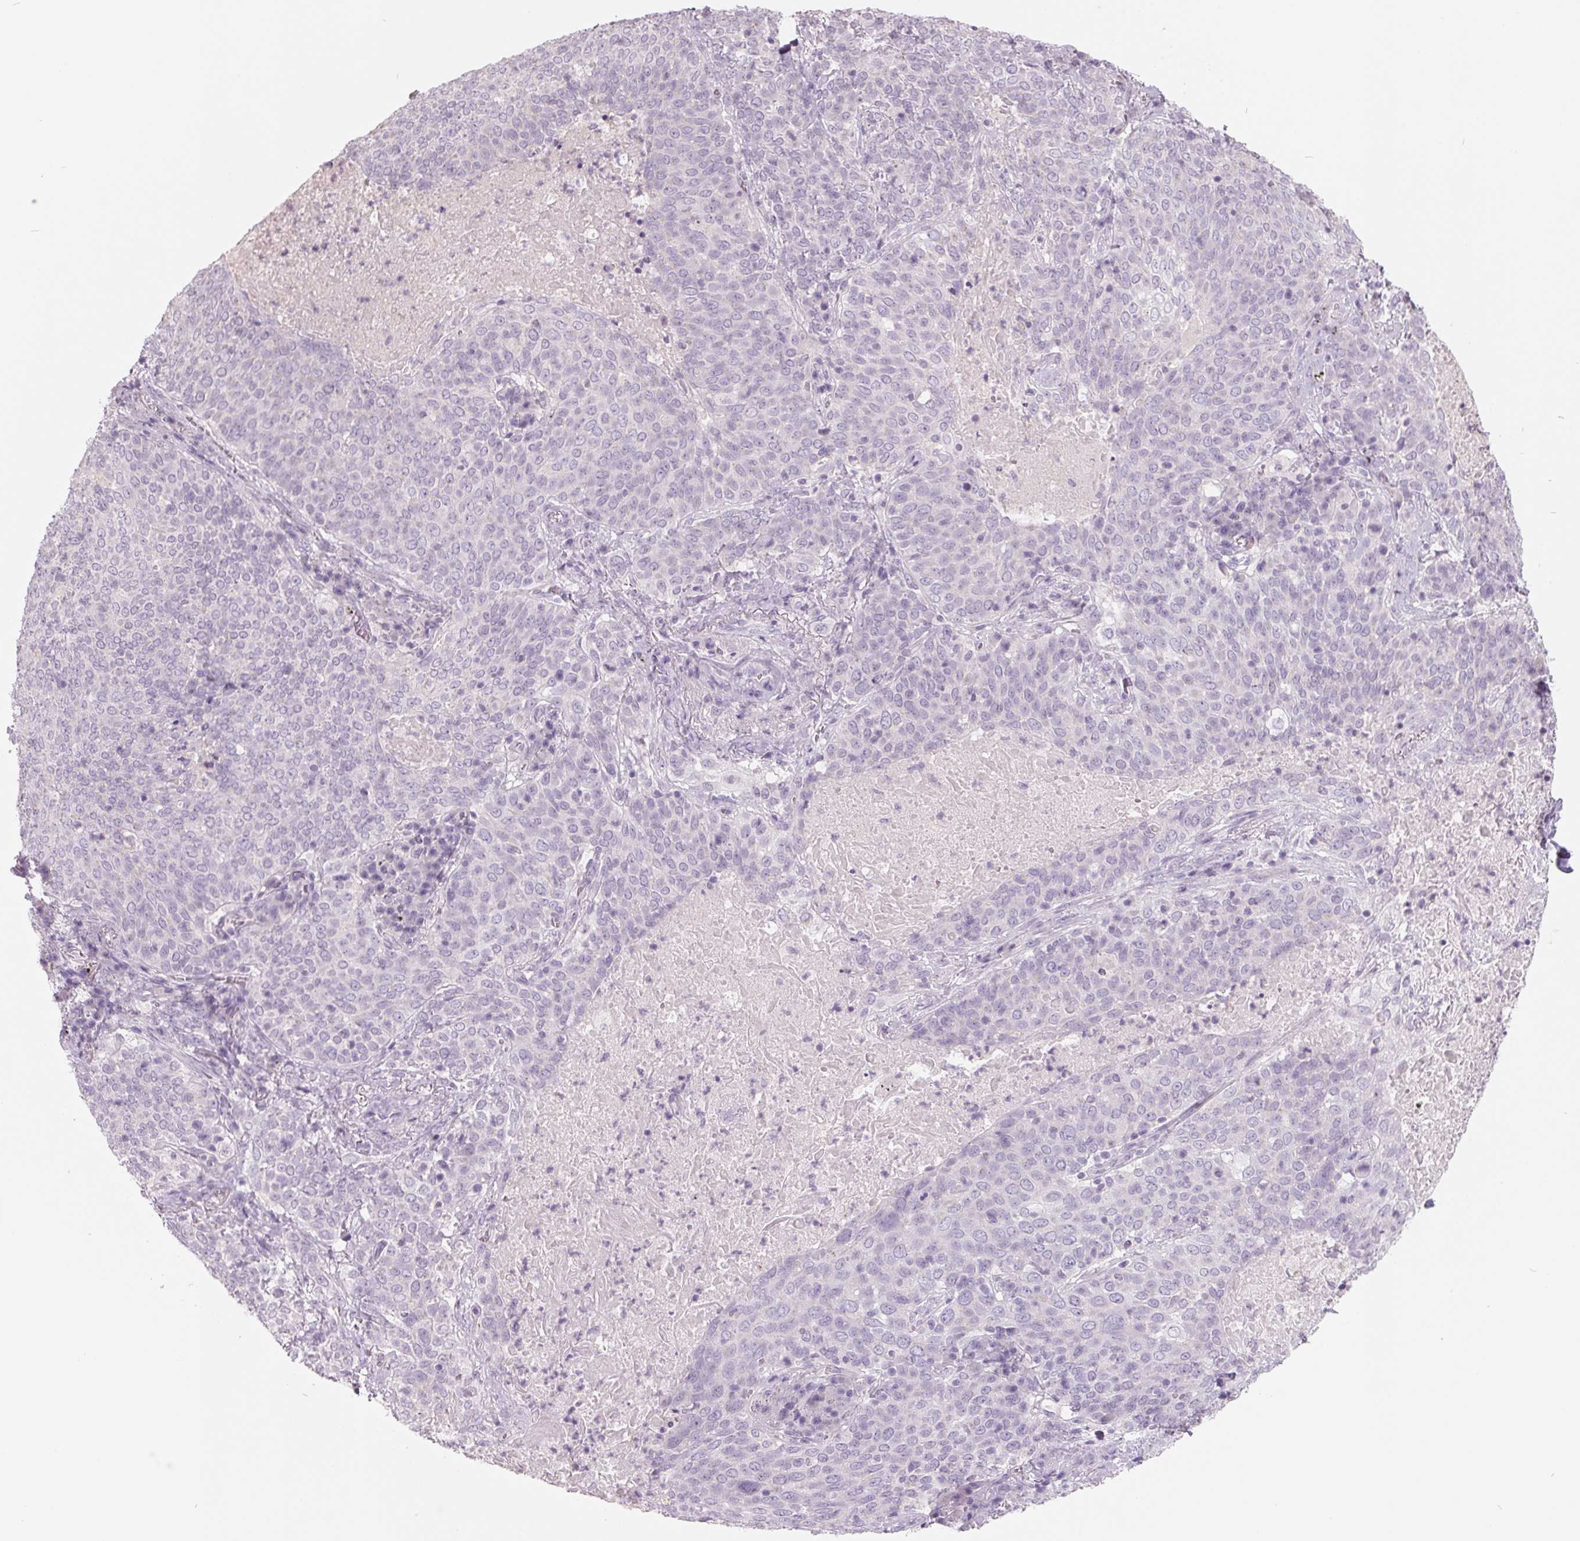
{"staining": {"intensity": "negative", "quantity": "none", "location": "none"}, "tissue": "lung cancer", "cell_type": "Tumor cells", "image_type": "cancer", "snomed": [{"axis": "morphology", "description": "Squamous cell carcinoma, NOS"}, {"axis": "topography", "description": "Lung"}], "caption": "The image displays no staining of tumor cells in lung cancer (squamous cell carcinoma). The staining was performed using DAB to visualize the protein expression in brown, while the nuclei were stained in blue with hematoxylin (Magnification: 20x).", "gene": "FTCD", "patient": {"sex": "male", "age": 82}}